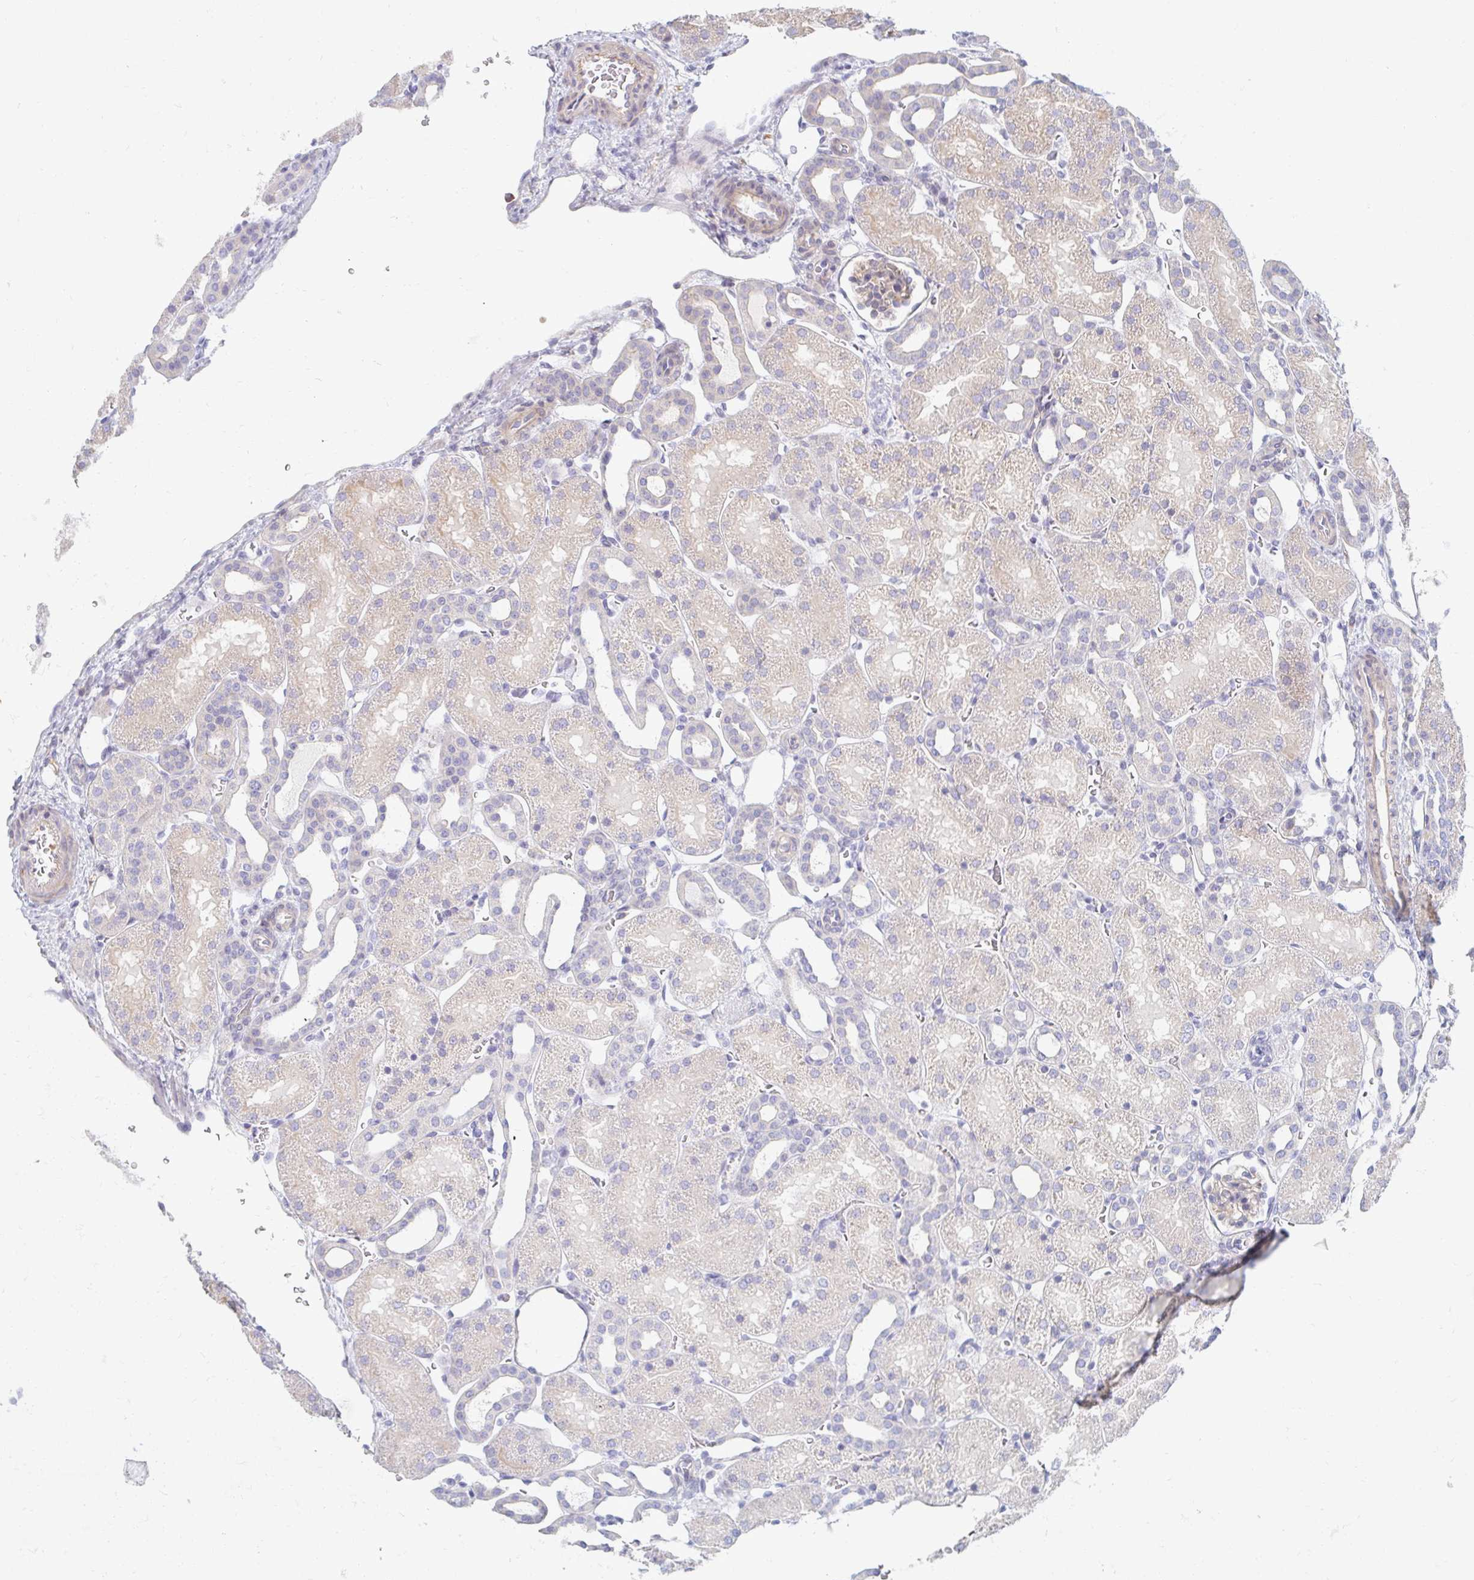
{"staining": {"intensity": "weak", "quantity": "25%-75%", "location": "cytoplasmic/membranous"}, "tissue": "kidney", "cell_type": "Cells in glomeruli", "image_type": "normal", "snomed": [{"axis": "morphology", "description": "Normal tissue, NOS"}, {"axis": "topography", "description": "Kidney"}], "caption": "This photomicrograph exhibits immunohistochemistry (IHC) staining of benign kidney, with low weak cytoplasmic/membranous expression in about 25%-75% of cells in glomeruli.", "gene": "MYLK2", "patient": {"sex": "male", "age": 2}}